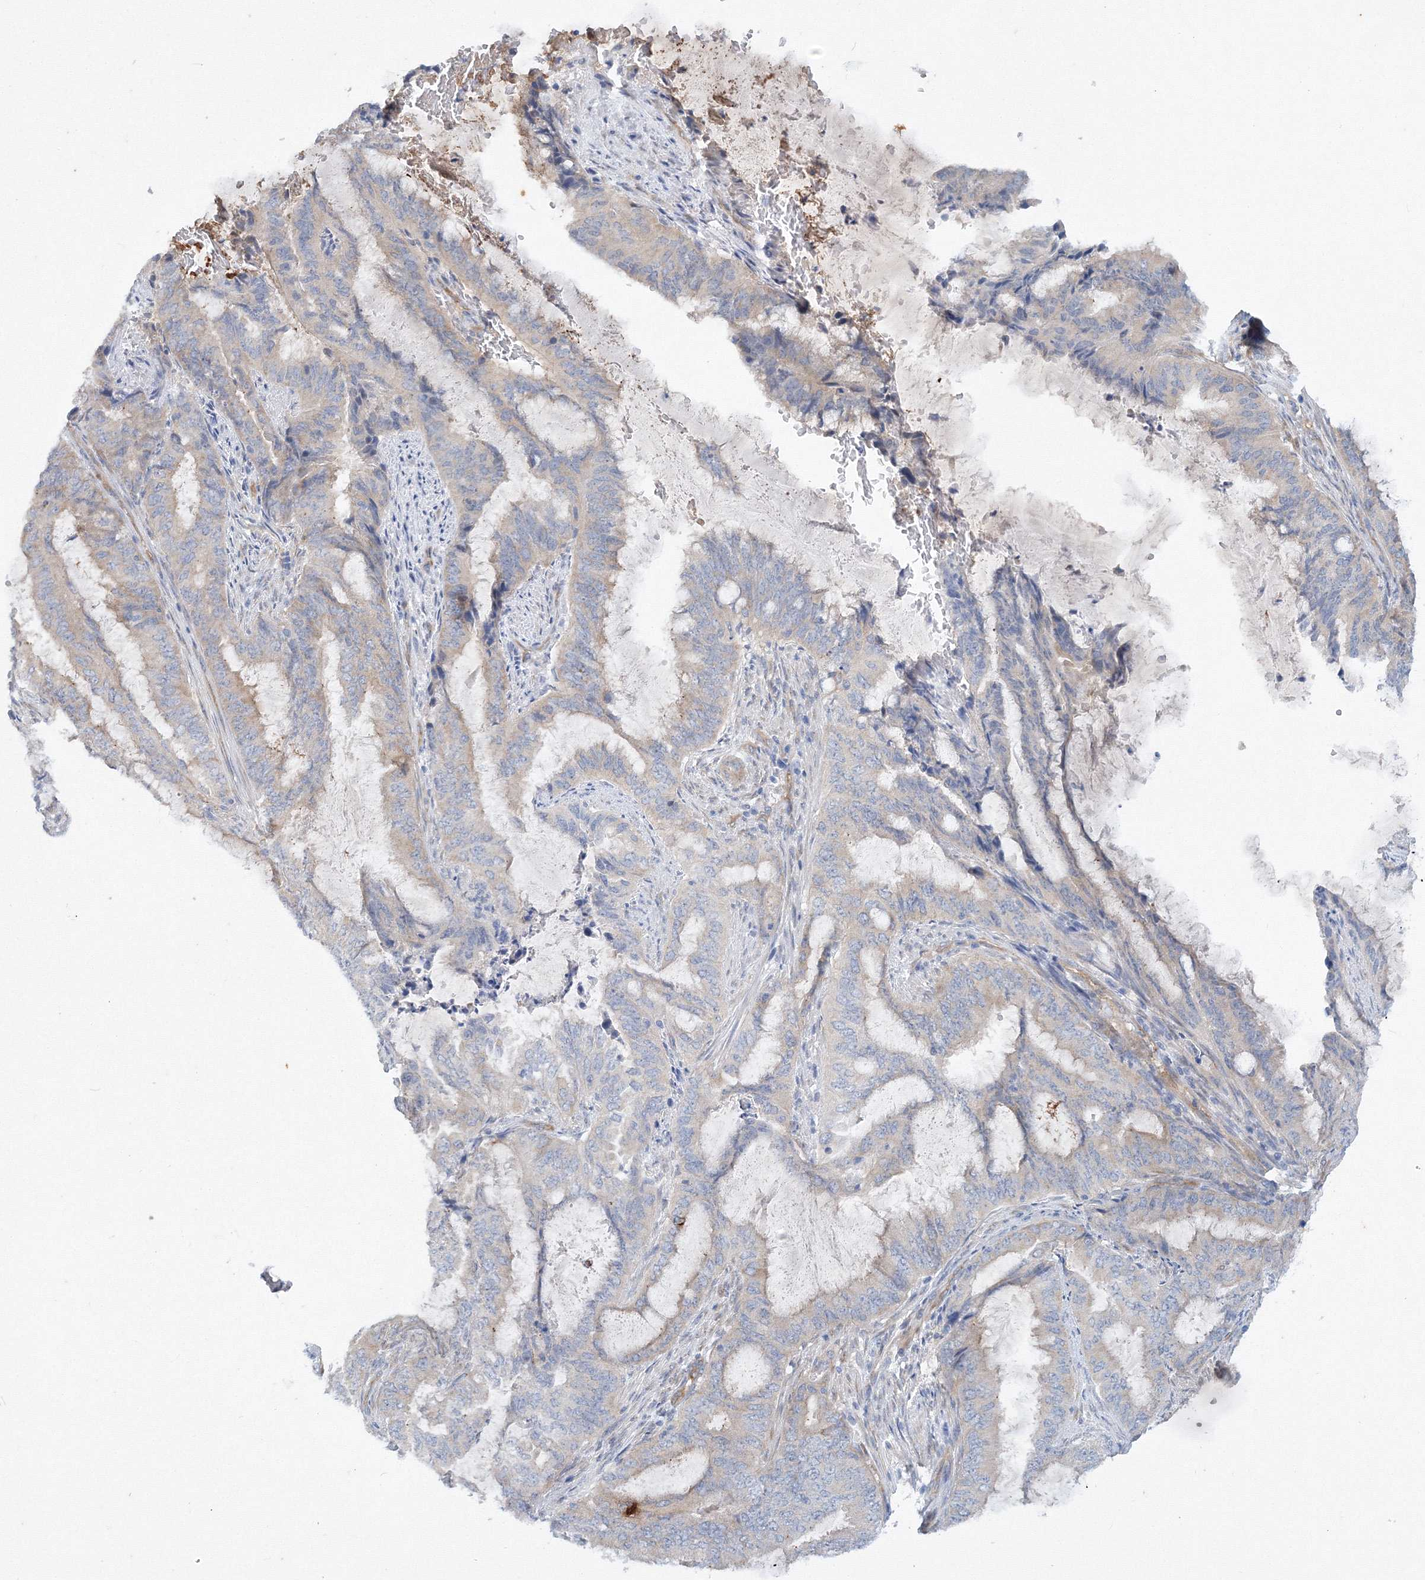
{"staining": {"intensity": "weak", "quantity": "<25%", "location": "cytoplasmic/membranous"}, "tissue": "endometrial cancer", "cell_type": "Tumor cells", "image_type": "cancer", "snomed": [{"axis": "morphology", "description": "Adenocarcinoma, NOS"}, {"axis": "topography", "description": "Endometrium"}], "caption": "DAB (3,3'-diaminobenzidine) immunohistochemical staining of endometrial adenocarcinoma displays no significant expression in tumor cells.", "gene": "TANC1", "patient": {"sex": "female", "age": 51}}